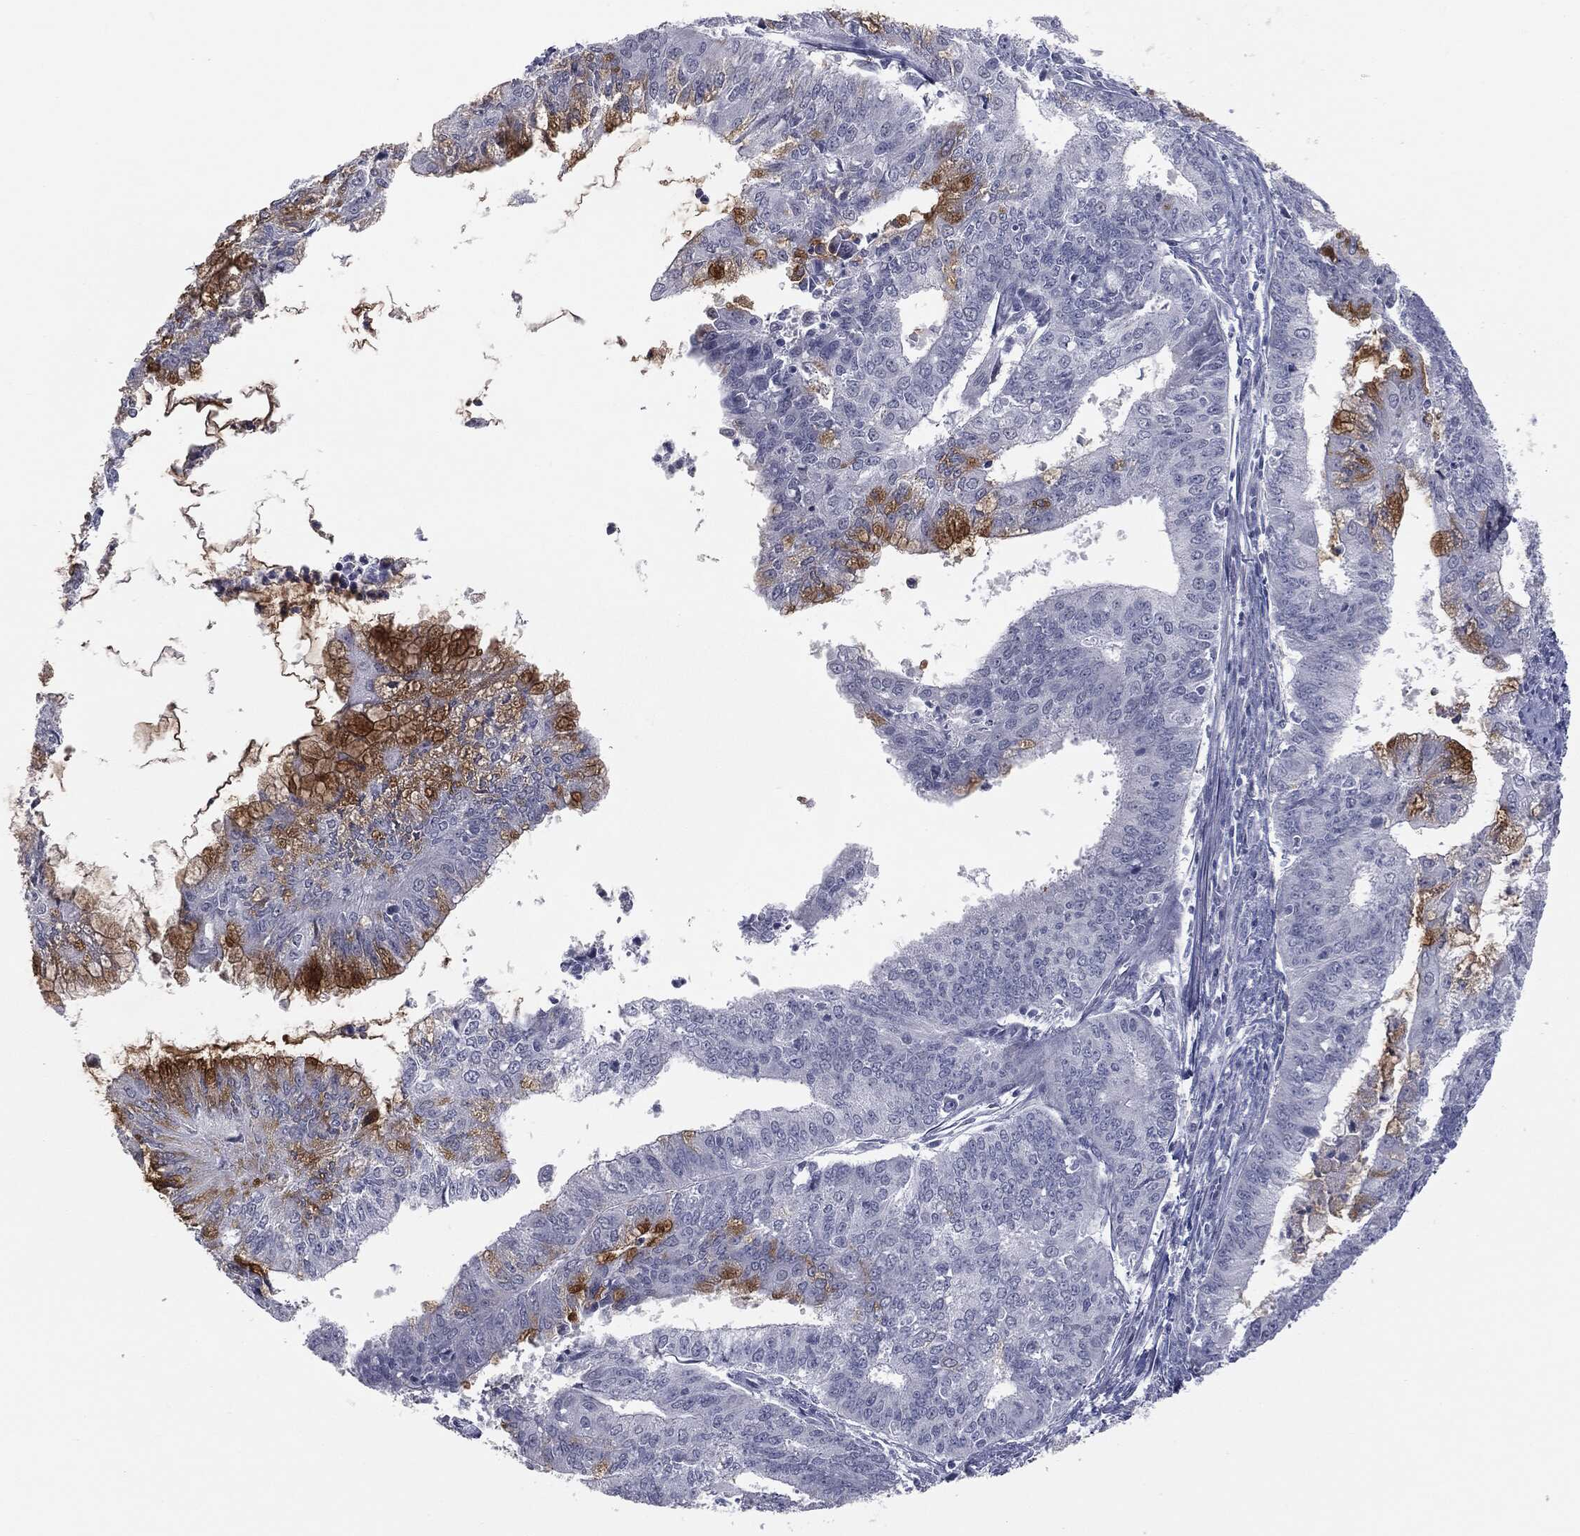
{"staining": {"intensity": "moderate", "quantity": "25%-75%", "location": "cytoplasmic/membranous"}, "tissue": "endometrial cancer", "cell_type": "Tumor cells", "image_type": "cancer", "snomed": [{"axis": "morphology", "description": "Adenocarcinoma, NOS"}, {"axis": "topography", "description": "Endometrium"}], "caption": "Tumor cells demonstrate moderate cytoplasmic/membranous expression in approximately 25%-75% of cells in endometrial cancer. (Brightfield microscopy of DAB IHC at high magnification).", "gene": "MUC5AC", "patient": {"sex": "female", "age": 61}}